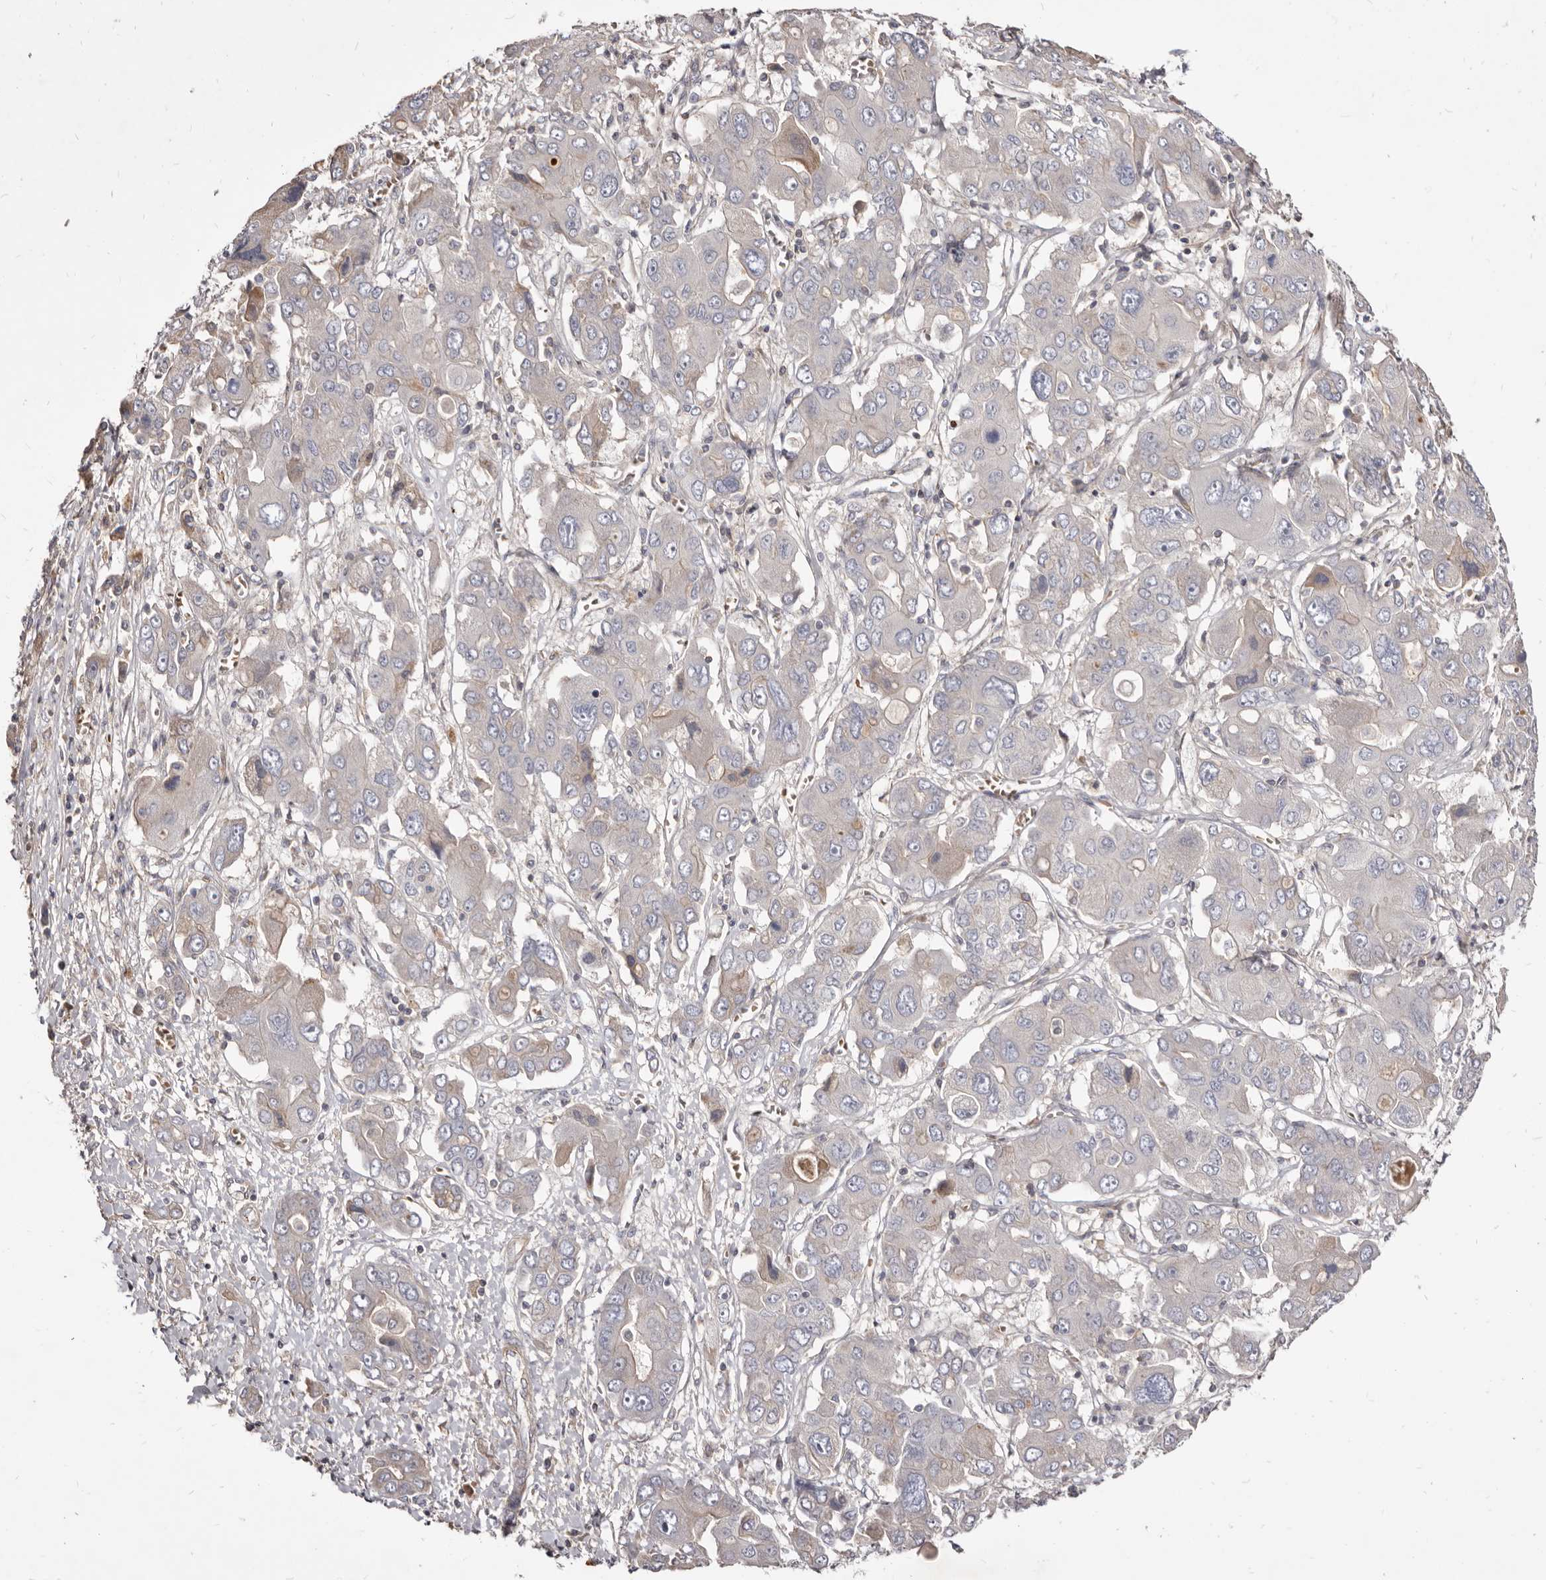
{"staining": {"intensity": "negative", "quantity": "none", "location": "none"}, "tissue": "liver cancer", "cell_type": "Tumor cells", "image_type": "cancer", "snomed": [{"axis": "morphology", "description": "Cholangiocarcinoma"}, {"axis": "topography", "description": "Liver"}], "caption": "DAB (3,3'-diaminobenzidine) immunohistochemical staining of human cholangiocarcinoma (liver) shows no significant expression in tumor cells. (Immunohistochemistry, brightfield microscopy, high magnification).", "gene": "FAS", "patient": {"sex": "male", "age": 67}}